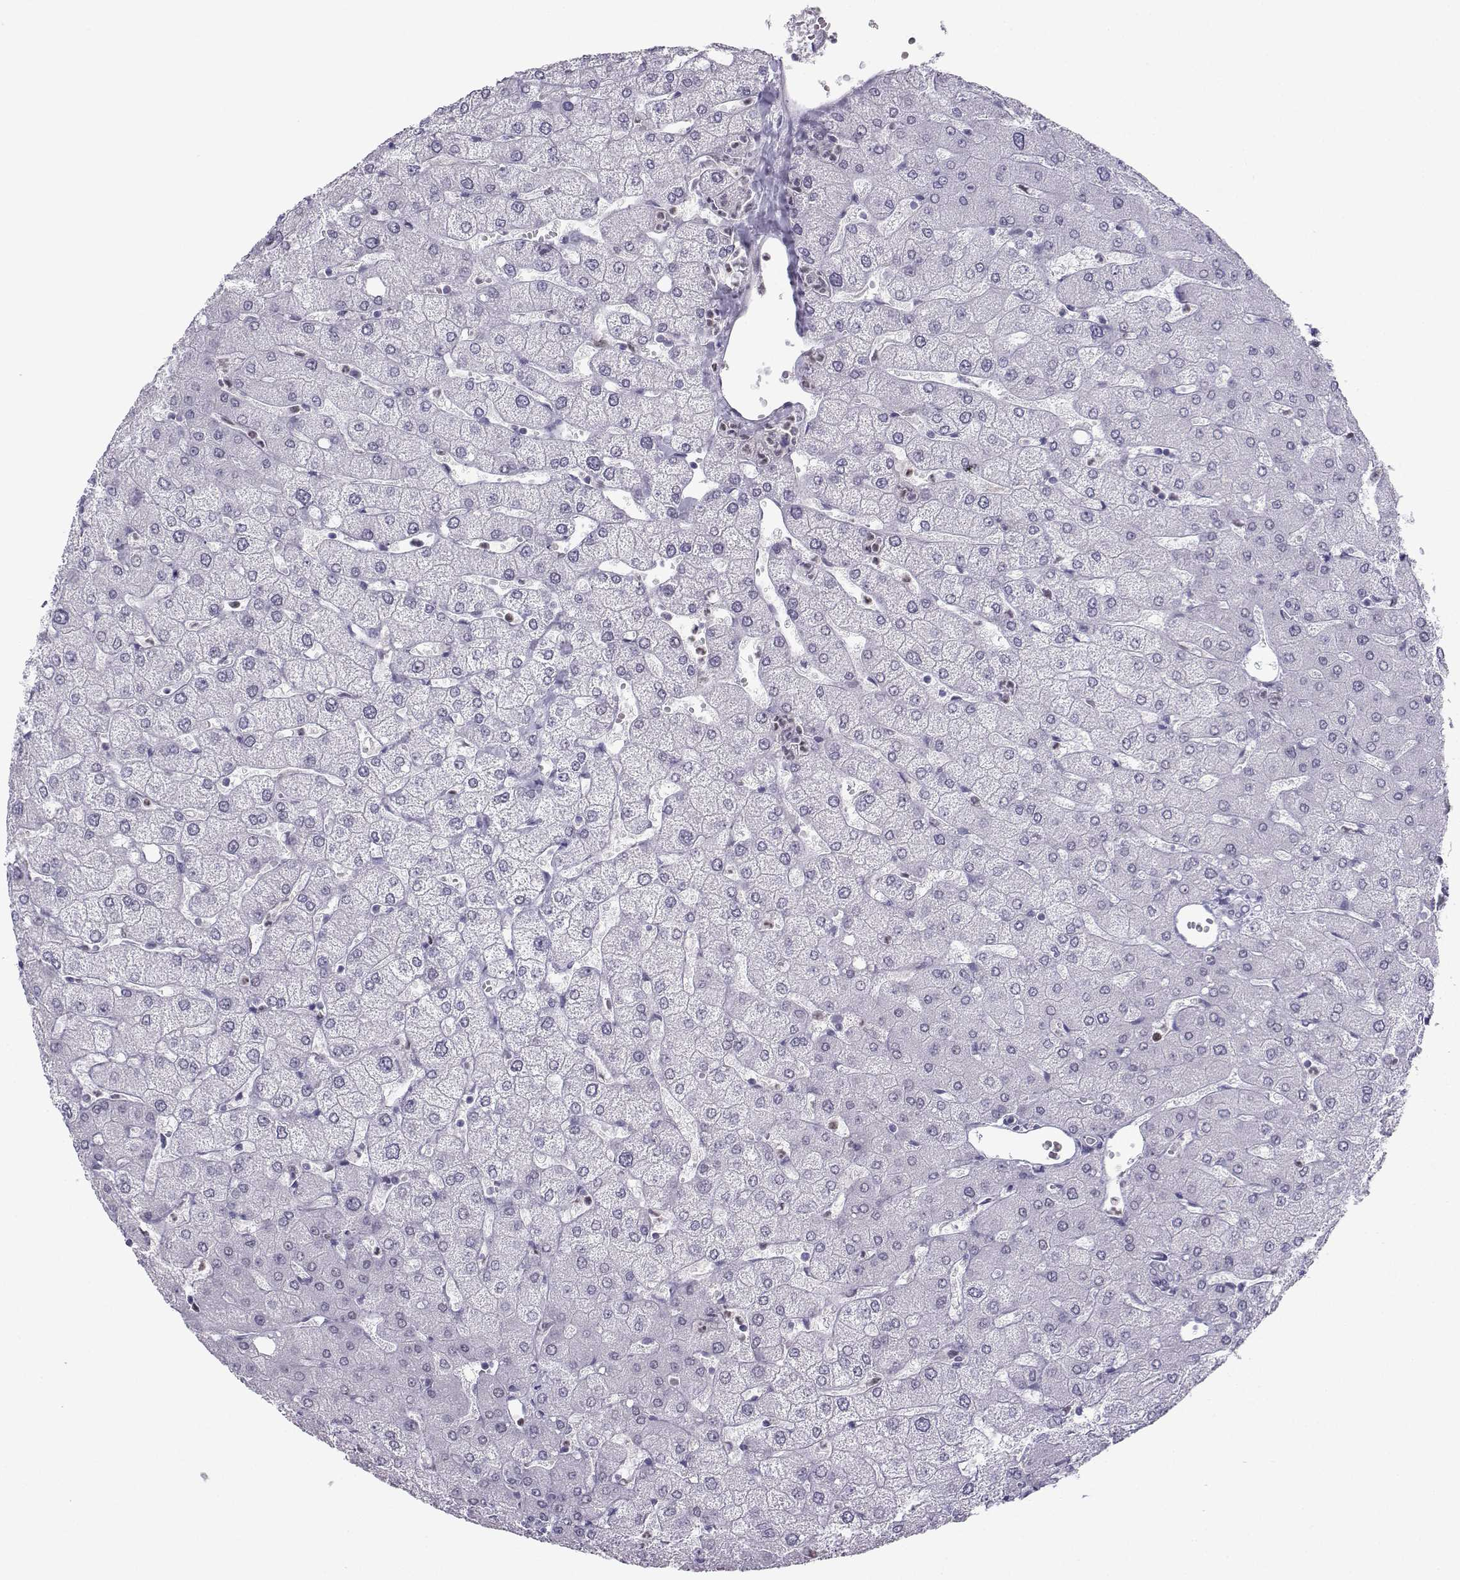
{"staining": {"intensity": "negative", "quantity": "none", "location": "none"}, "tissue": "liver", "cell_type": "Cholangiocytes", "image_type": "normal", "snomed": [{"axis": "morphology", "description": "Normal tissue, NOS"}, {"axis": "topography", "description": "Liver"}], "caption": "IHC micrograph of normal liver stained for a protein (brown), which reveals no expression in cholangiocytes.", "gene": "TEDC2", "patient": {"sex": "female", "age": 54}}